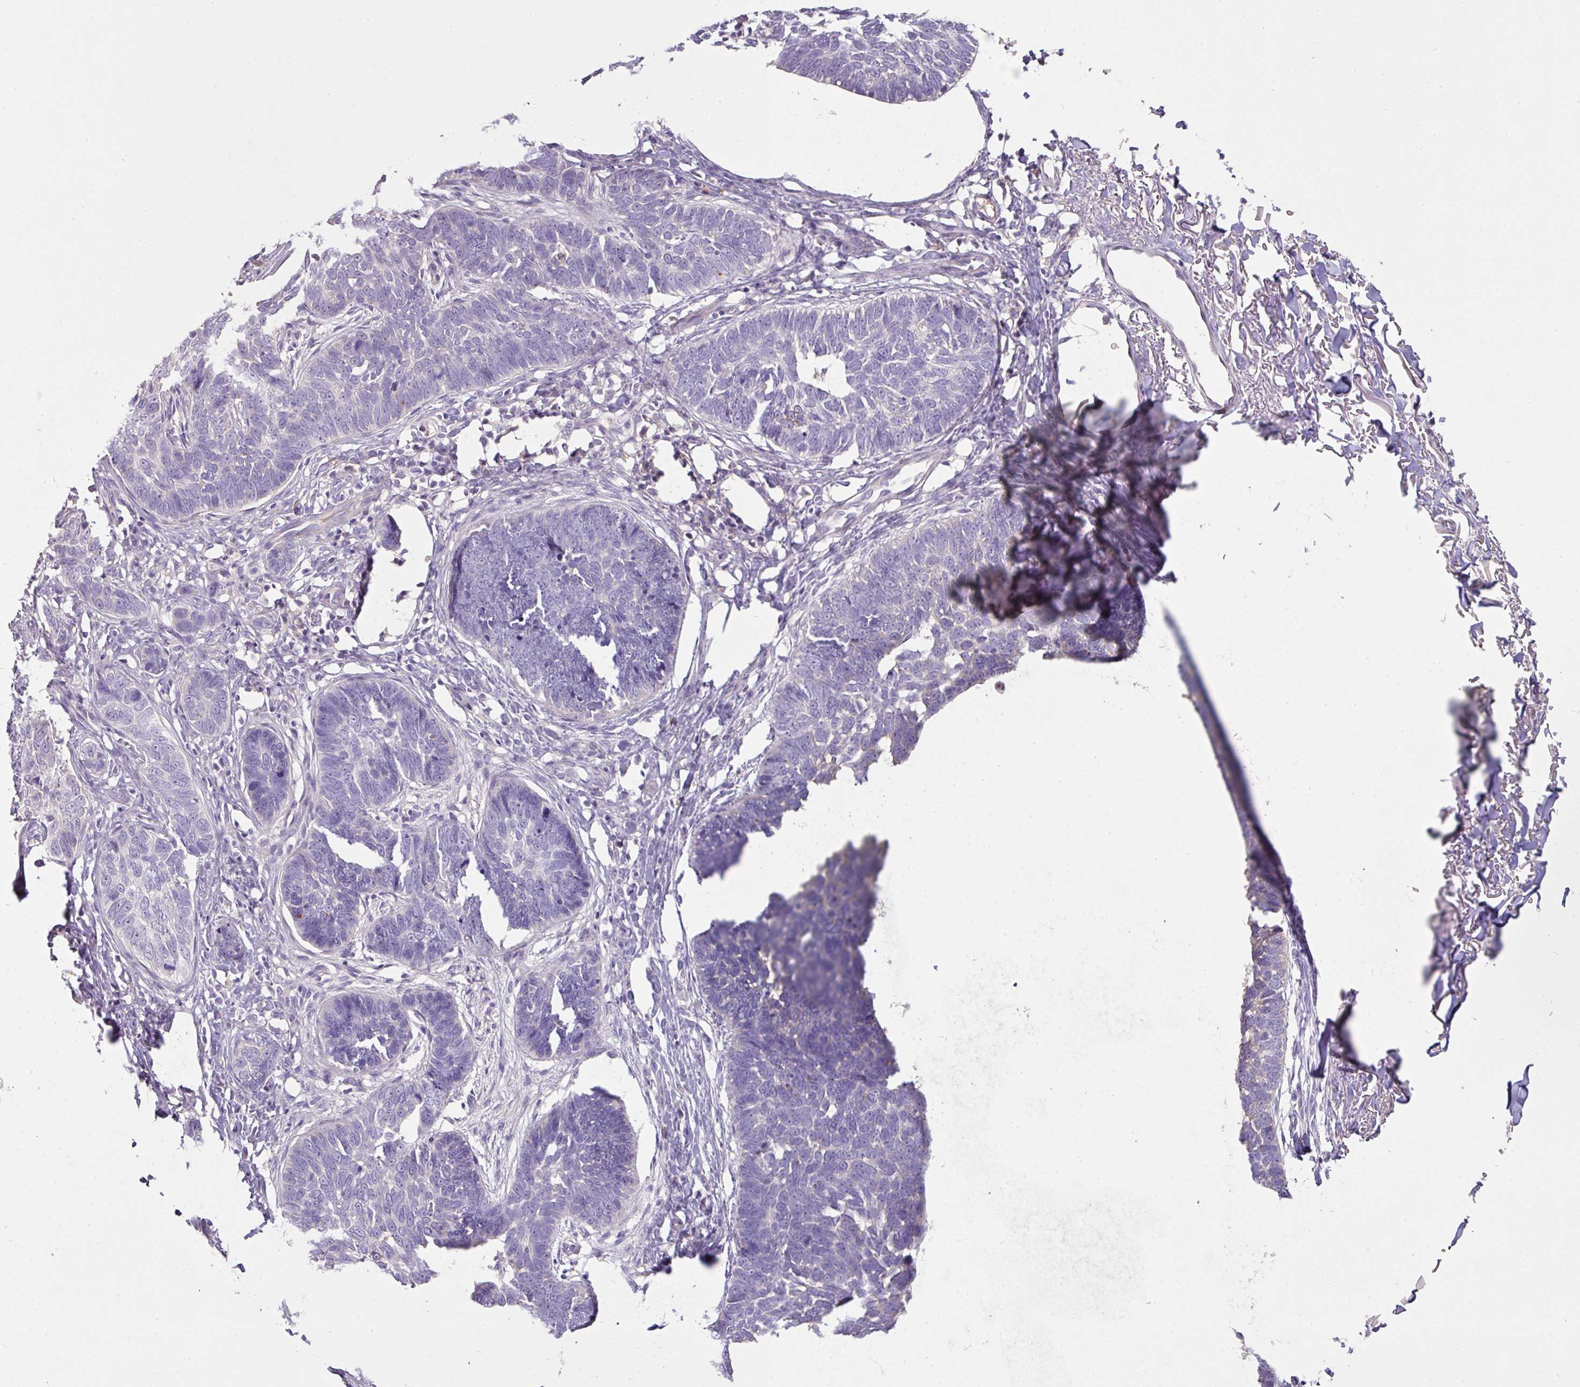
{"staining": {"intensity": "negative", "quantity": "none", "location": "none"}, "tissue": "skin cancer", "cell_type": "Tumor cells", "image_type": "cancer", "snomed": [{"axis": "morphology", "description": "Normal tissue, NOS"}, {"axis": "morphology", "description": "Basal cell carcinoma"}, {"axis": "topography", "description": "Skin"}], "caption": "An immunohistochemistry photomicrograph of basal cell carcinoma (skin) is shown. There is no staining in tumor cells of basal cell carcinoma (skin). (Immunohistochemistry, brightfield microscopy, high magnification).", "gene": "OR6C6", "patient": {"sex": "male", "age": 77}}